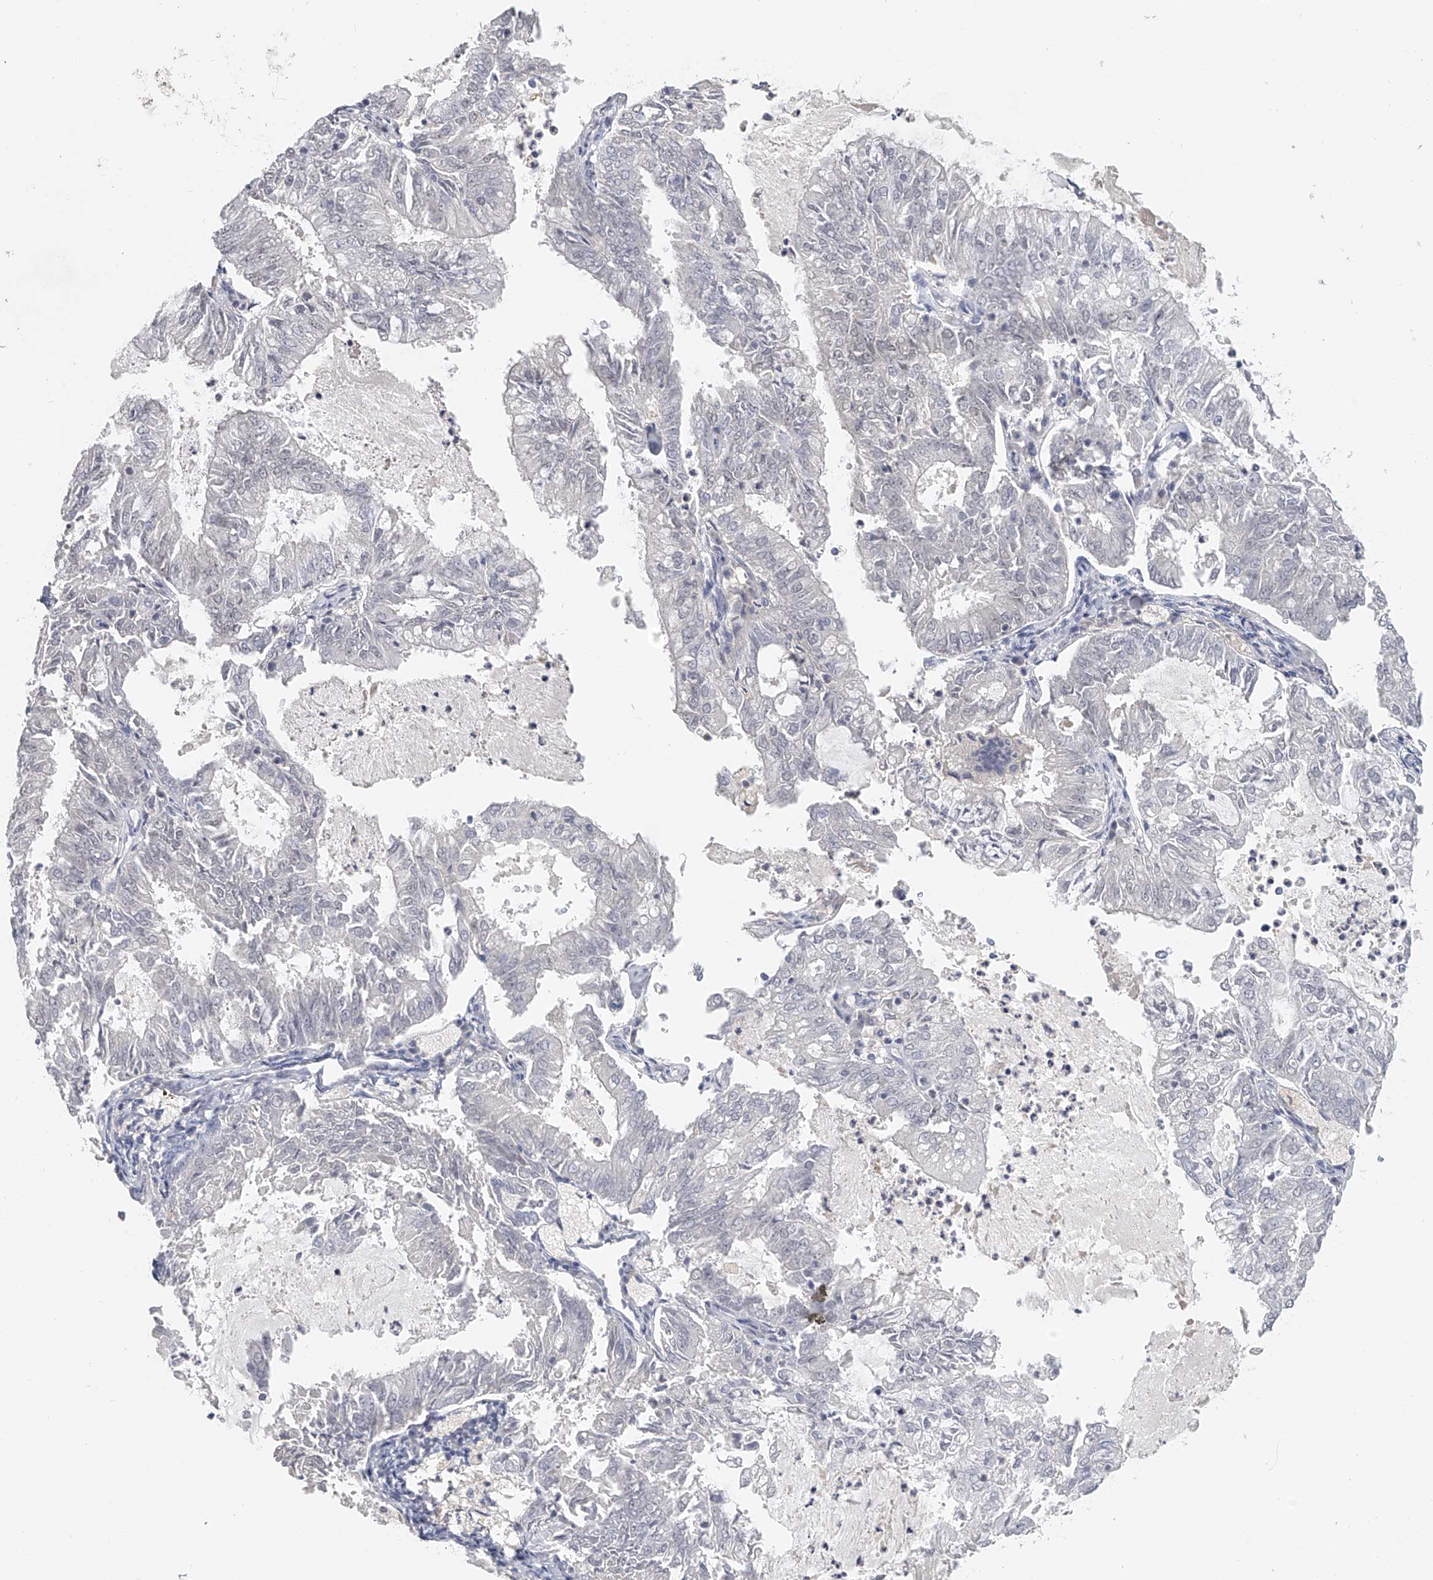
{"staining": {"intensity": "negative", "quantity": "none", "location": "none"}, "tissue": "endometrial cancer", "cell_type": "Tumor cells", "image_type": "cancer", "snomed": [{"axis": "morphology", "description": "Adenocarcinoma, NOS"}, {"axis": "topography", "description": "Endometrium"}], "caption": "An immunohistochemistry photomicrograph of endometrial cancer (adenocarcinoma) is shown. There is no staining in tumor cells of endometrial cancer (adenocarcinoma).", "gene": "DDX43", "patient": {"sex": "female", "age": 57}}